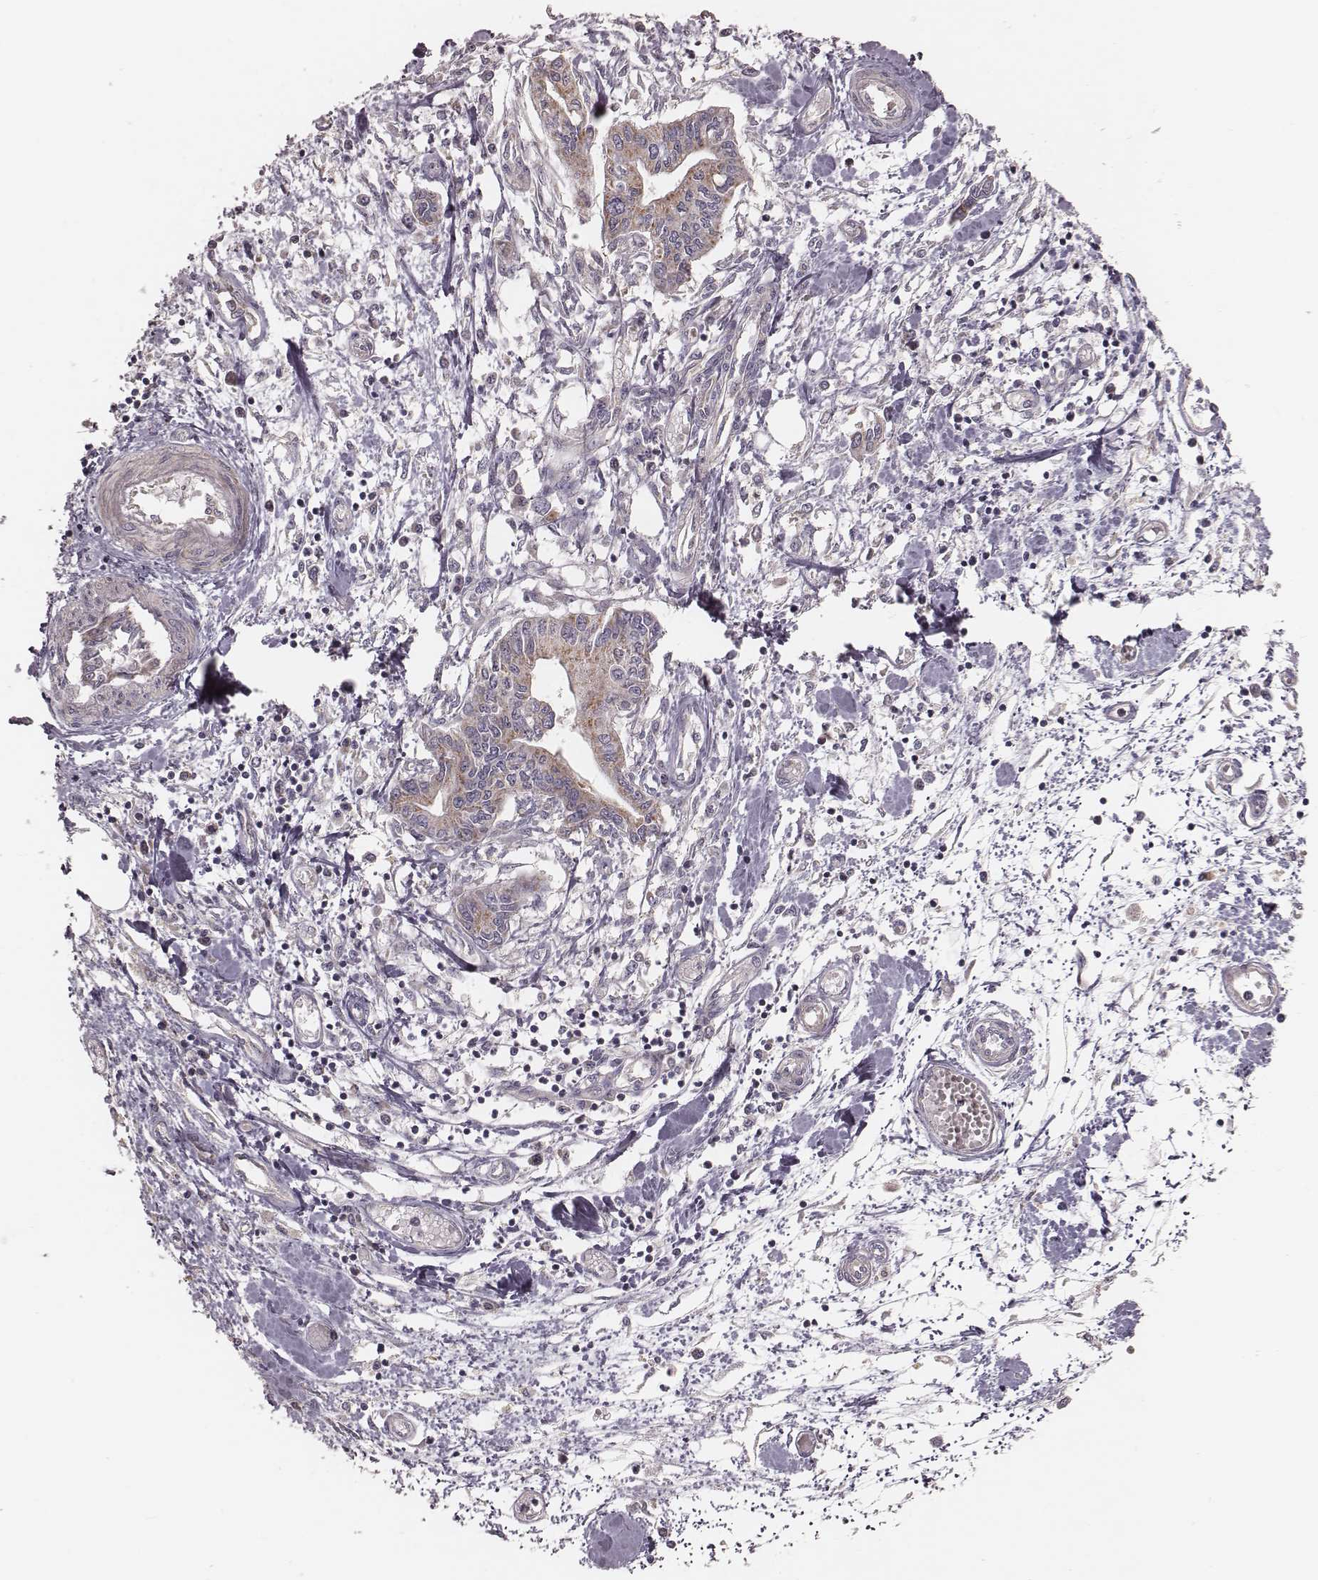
{"staining": {"intensity": "moderate", "quantity": "25%-75%", "location": "cytoplasmic/membranous"}, "tissue": "pancreatic cancer", "cell_type": "Tumor cells", "image_type": "cancer", "snomed": [{"axis": "morphology", "description": "Adenocarcinoma, NOS"}, {"axis": "topography", "description": "Pancreas"}], "caption": "Pancreatic cancer tissue demonstrates moderate cytoplasmic/membranous expression in approximately 25%-75% of tumor cells (DAB (3,3'-diaminobenzidine) = brown stain, brightfield microscopy at high magnification).", "gene": "MRPS27", "patient": {"sex": "male", "age": 60}}